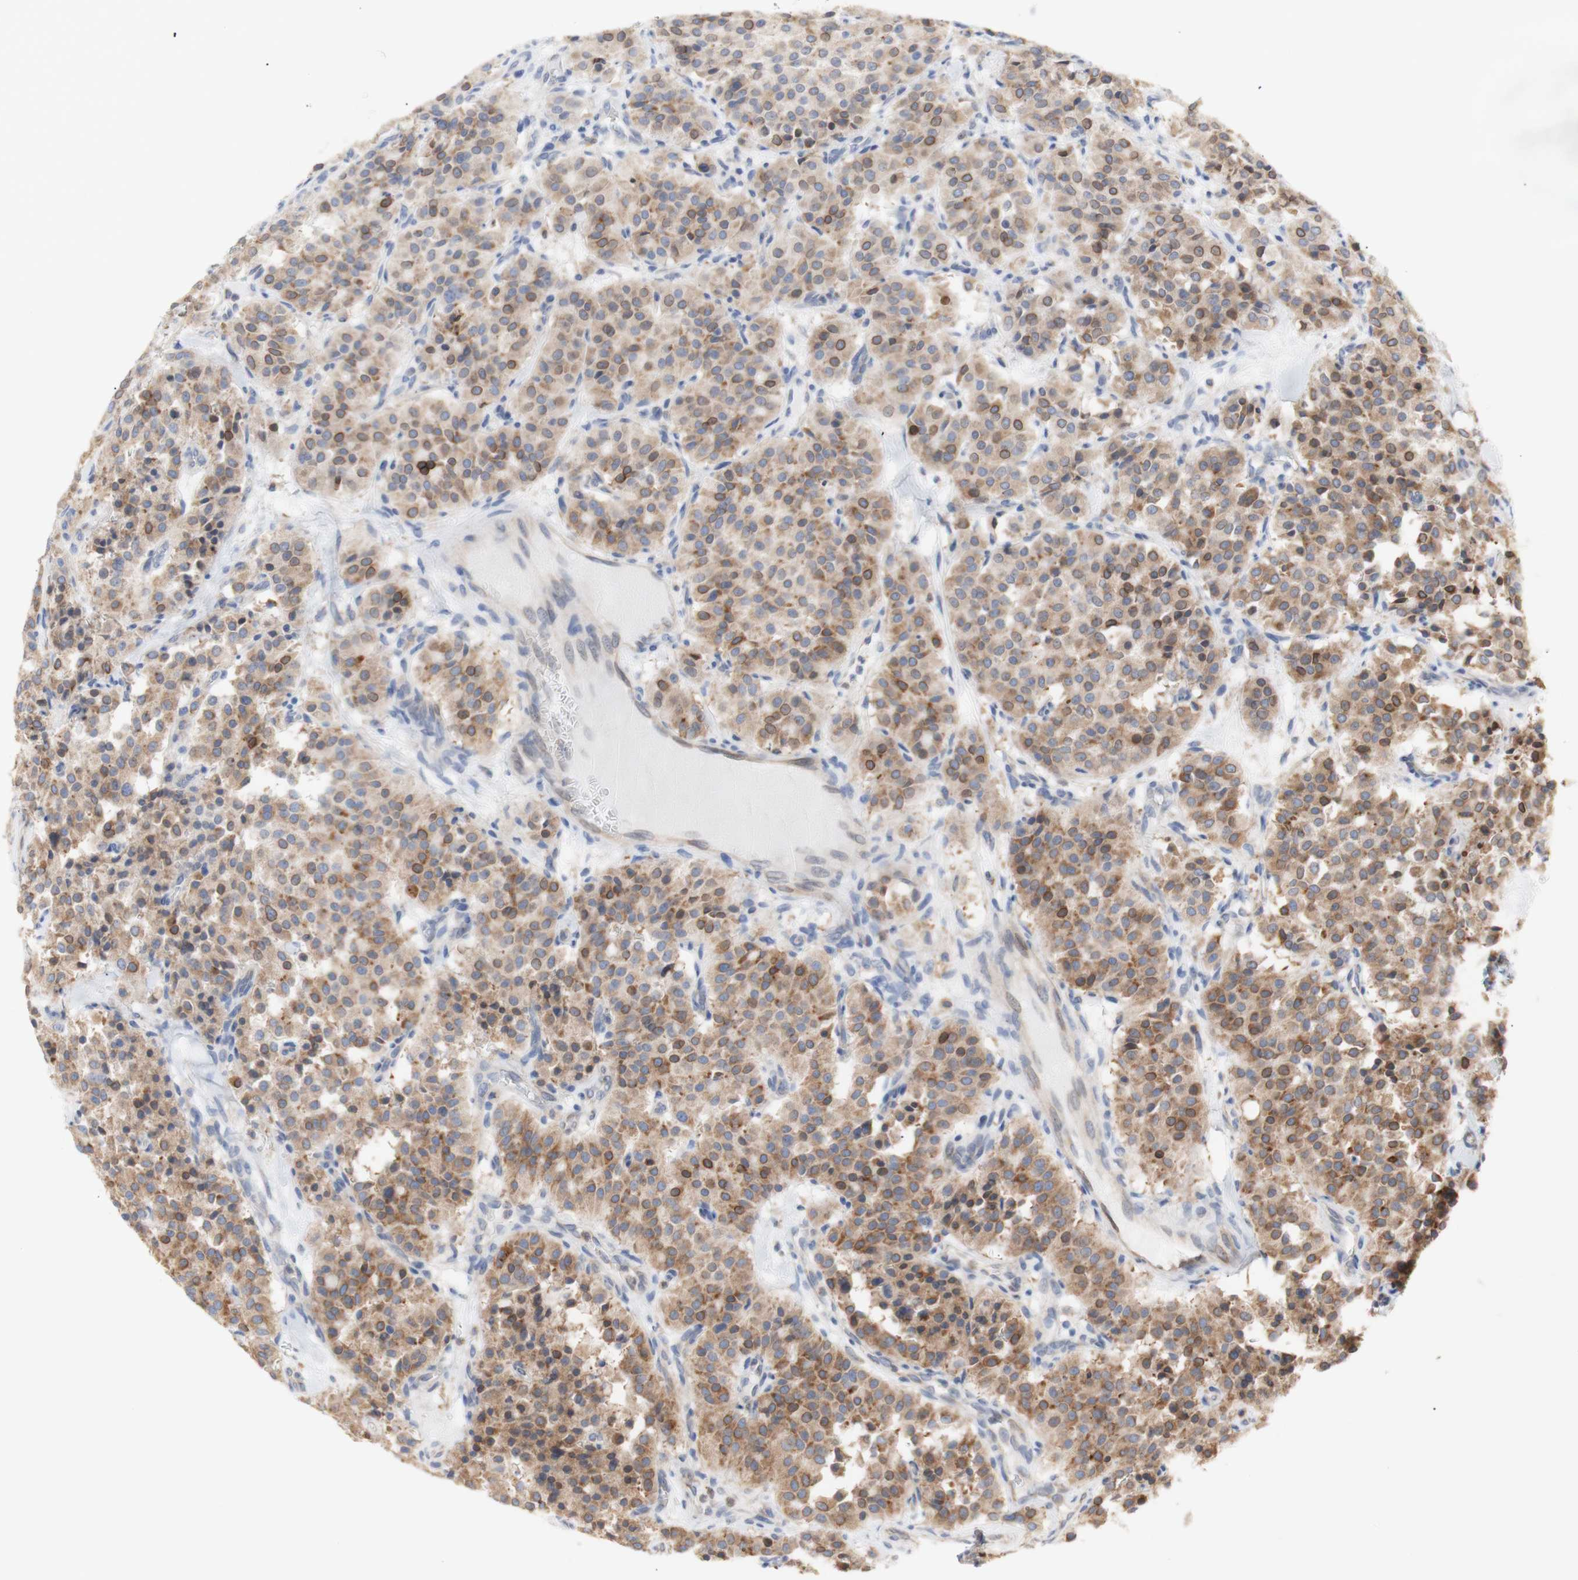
{"staining": {"intensity": "moderate", "quantity": ">75%", "location": "cytoplasmic/membranous,nuclear"}, "tissue": "carcinoid", "cell_type": "Tumor cells", "image_type": "cancer", "snomed": [{"axis": "morphology", "description": "Carcinoid, malignant, NOS"}, {"axis": "topography", "description": "Lung"}], "caption": "A high-resolution image shows IHC staining of carcinoid, which demonstrates moderate cytoplasmic/membranous and nuclear expression in about >75% of tumor cells. The protein is shown in brown color, while the nuclei are stained blue.", "gene": "ERLIN1", "patient": {"sex": "male", "age": 30}}